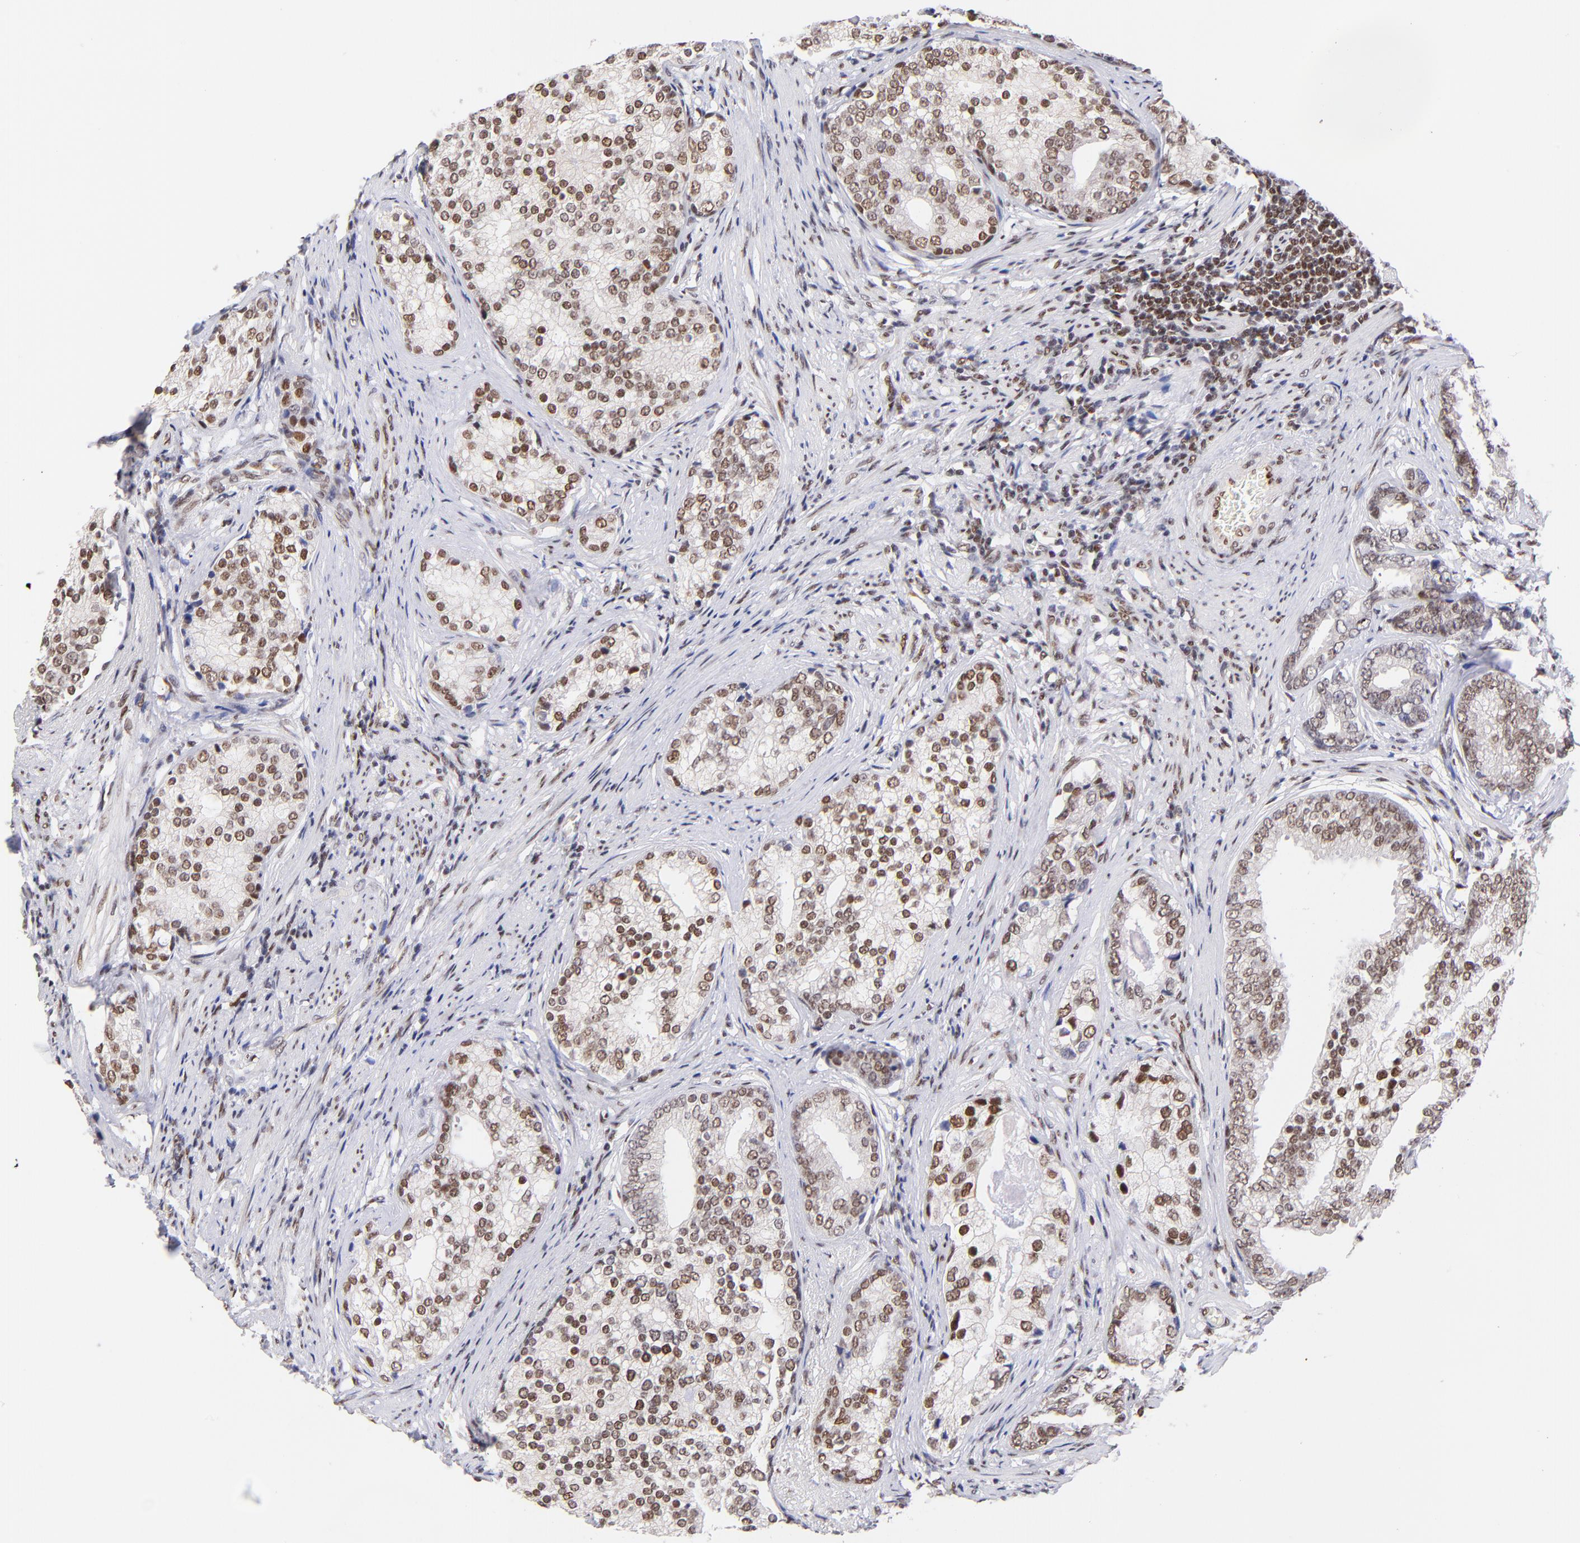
{"staining": {"intensity": "moderate", "quantity": ">75%", "location": "nuclear"}, "tissue": "prostate cancer", "cell_type": "Tumor cells", "image_type": "cancer", "snomed": [{"axis": "morphology", "description": "Adenocarcinoma, Low grade"}, {"axis": "topography", "description": "Prostate"}], "caption": "Immunohistochemistry photomicrograph of neoplastic tissue: human prostate cancer stained using IHC demonstrates medium levels of moderate protein expression localized specifically in the nuclear of tumor cells, appearing as a nuclear brown color.", "gene": "MIDEAS", "patient": {"sex": "male", "age": 71}}